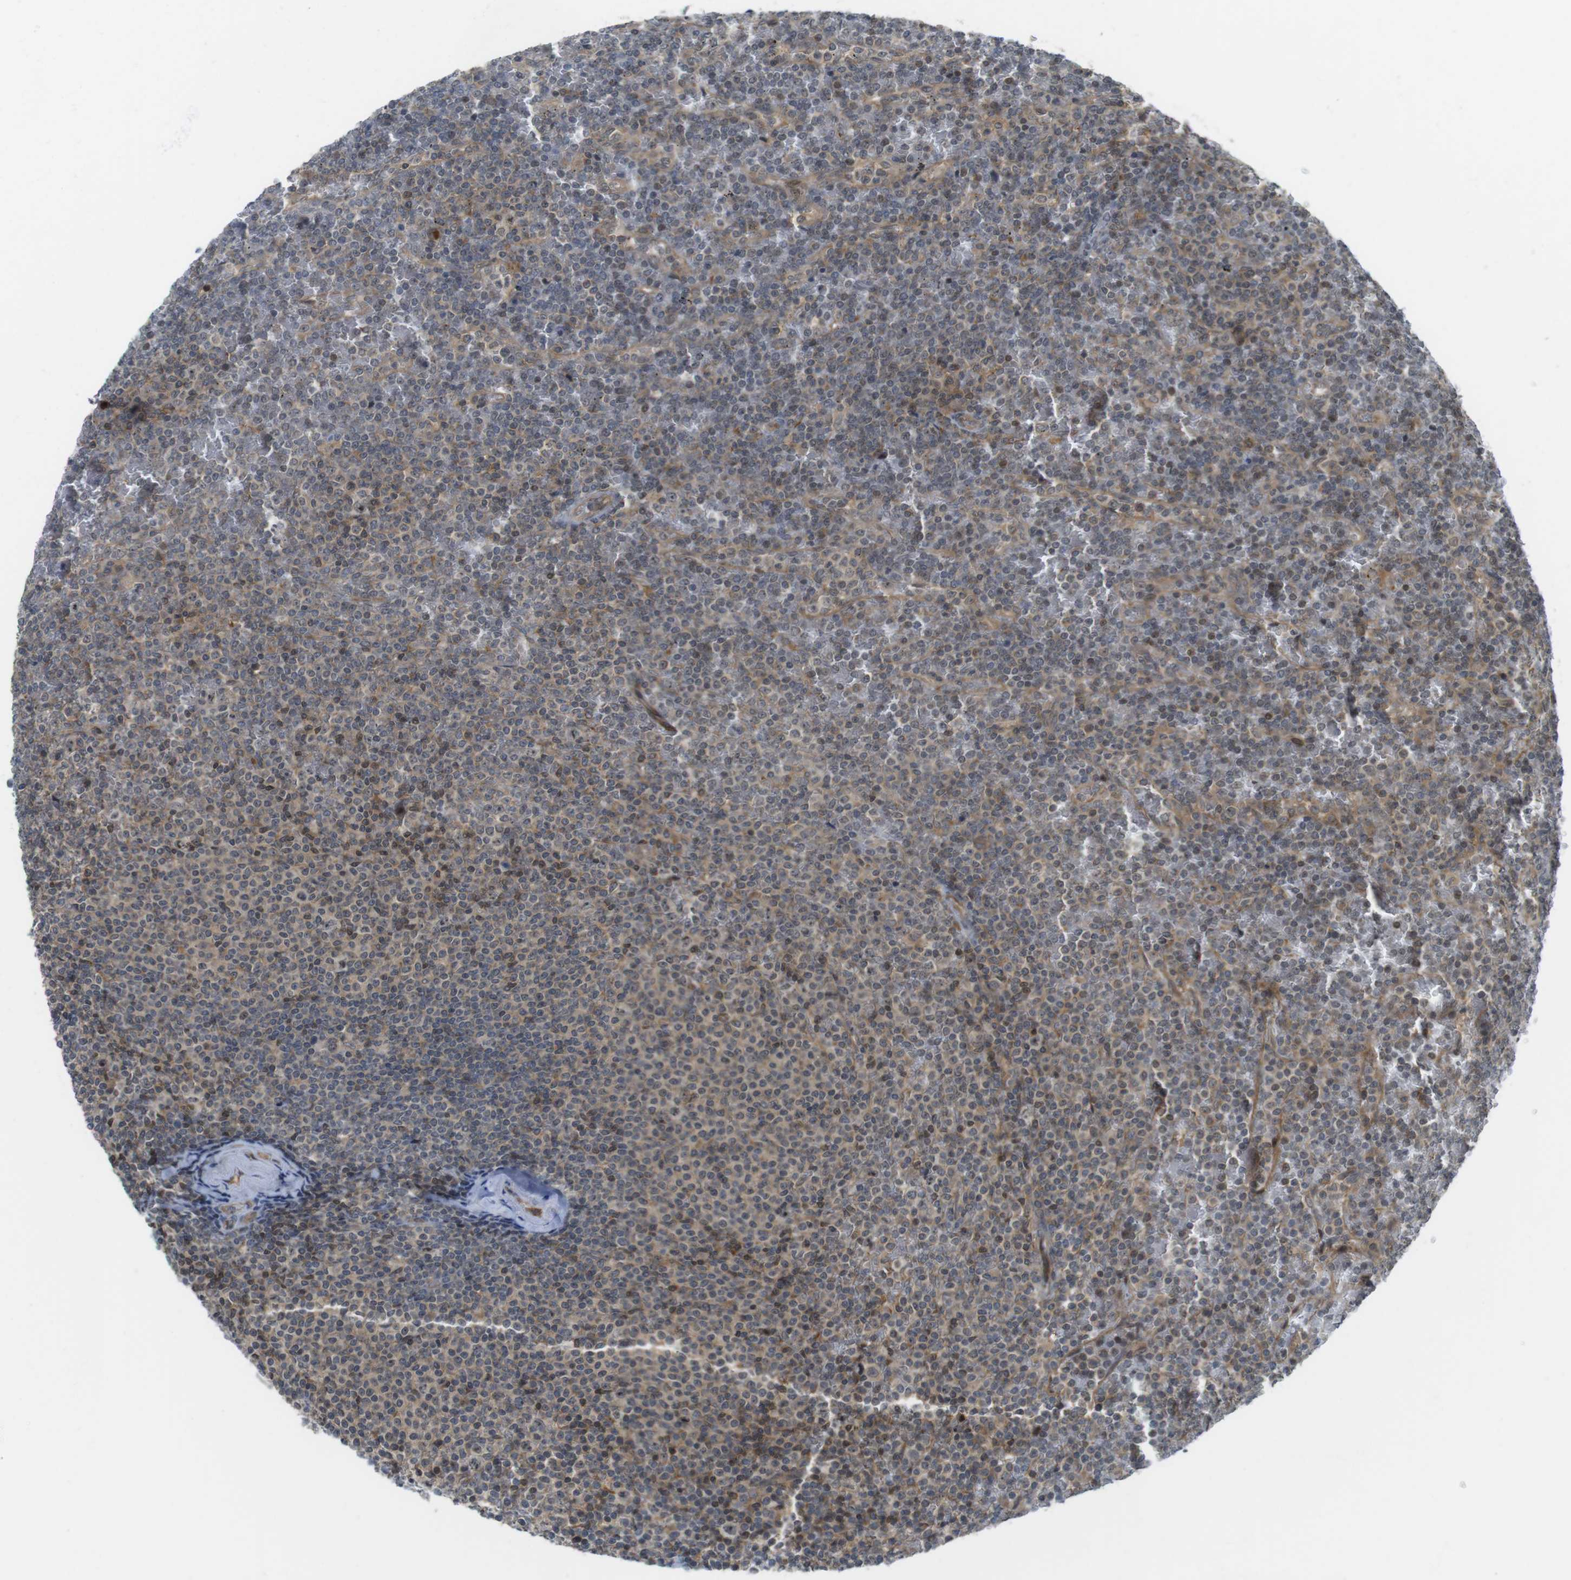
{"staining": {"intensity": "weak", "quantity": "25%-75%", "location": "cytoplasmic/membranous"}, "tissue": "lymphoma", "cell_type": "Tumor cells", "image_type": "cancer", "snomed": [{"axis": "morphology", "description": "Malignant lymphoma, non-Hodgkin's type, Low grade"}, {"axis": "topography", "description": "Spleen"}], "caption": "Human malignant lymphoma, non-Hodgkin's type (low-grade) stained for a protein (brown) shows weak cytoplasmic/membranous positive expression in about 25%-75% of tumor cells.", "gene": "CC2D1A", "patient": {"sex": "female", "age": 77}}